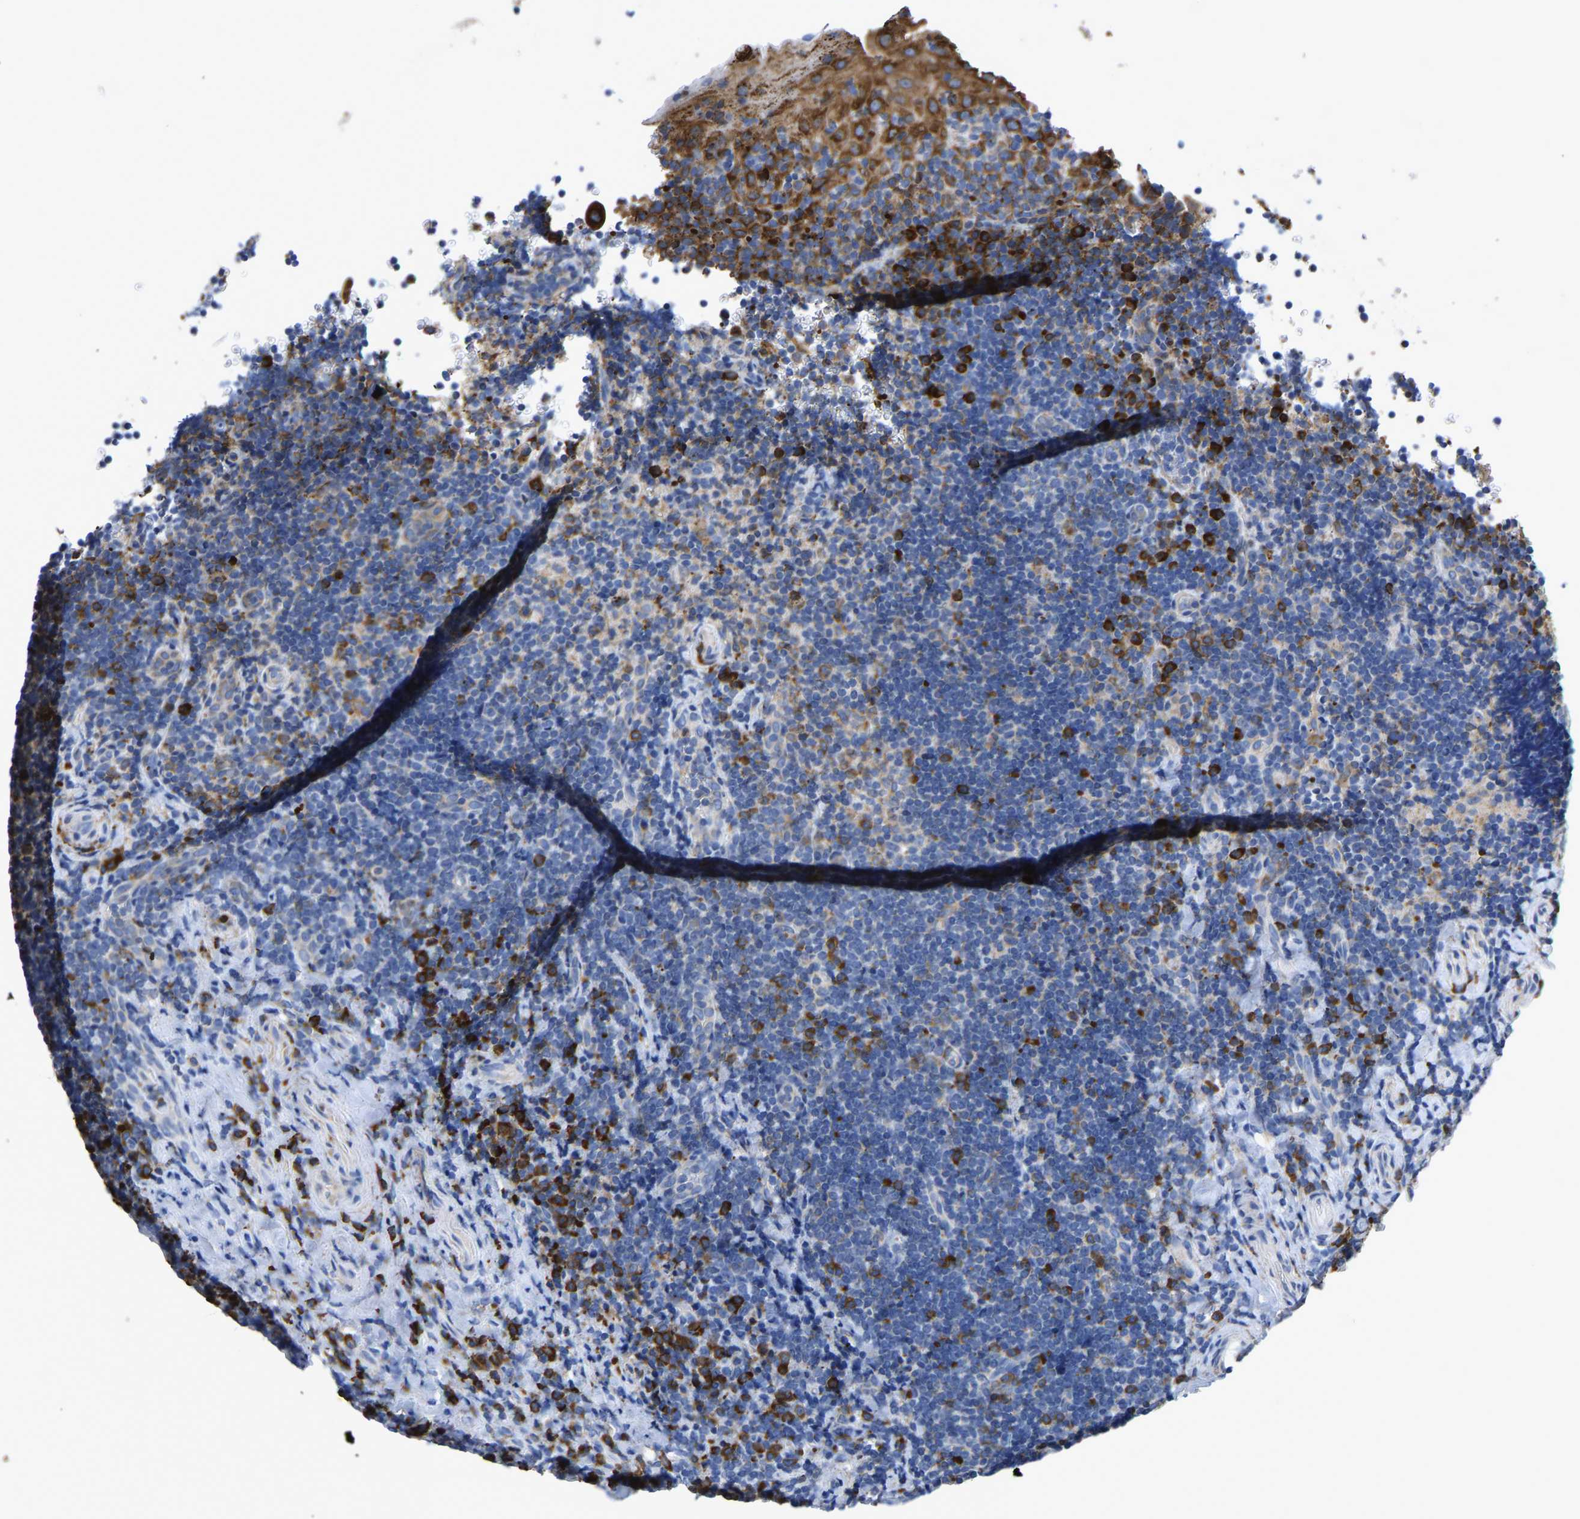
{"staining": {"intensity": "strong", "quantity": "<25%", "location": "cytoplasmic/membranous"}, "tissue": "tonsil", "cell_type": "Germinal center cells", "image_type": "normal", "snomed": [{"axis": "morphology", "description": "Normal tissue, NOS"}, {"axis": "topography", "description": "Tonsil"}], "caption": "Approximately <25% of germinal center cells in benign human tonsil exhibit strong cytoplasmic/membranous protein staining as visualized by brown immunohistochemical staining.", "gene": "P4HB", "patient": {"sex": "male", "age": 37}}